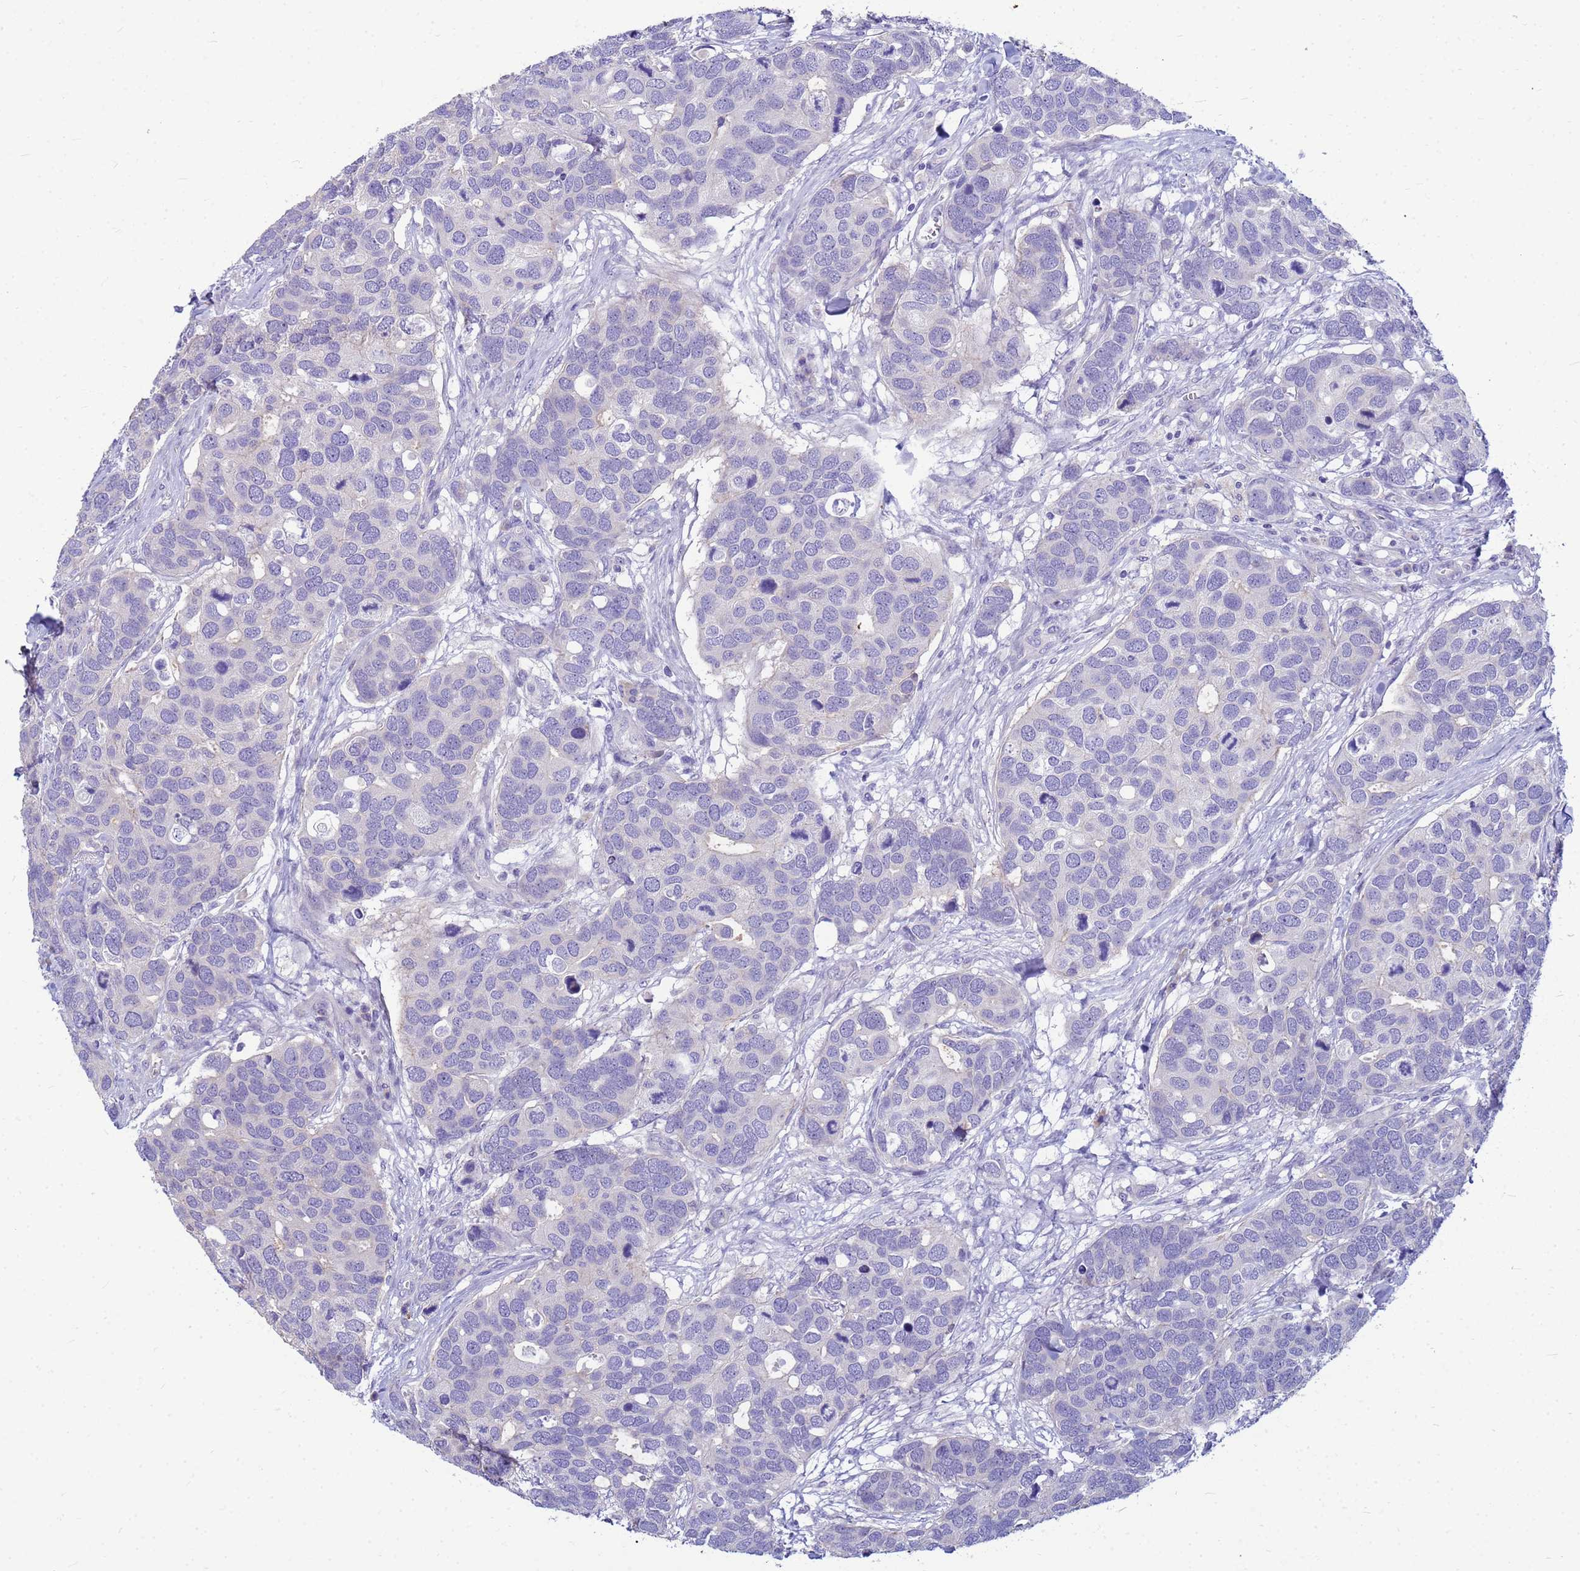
{"staining": {"intensity": "negative", "quantity": "none", "location": "none"}, "tissue": "breast cancer", "cell_type": "Tumor cells", "image_type": "cancer", "snomed": [{"axis": "morphology", "description": "Duct carcinoma"}, {"axis": "topography", "description": "Breast"}], "caption": "High magnification brightfield microscopy of breast cancer (intraductal carcinoma) stained with DAB (3,3'-diaminobenzidine) (brown) and counterstained with hematoxylin (blue): tumor cells show no significant expression.", "gene": "DPRX", "patient": {"sex": "female", "age": 83}}